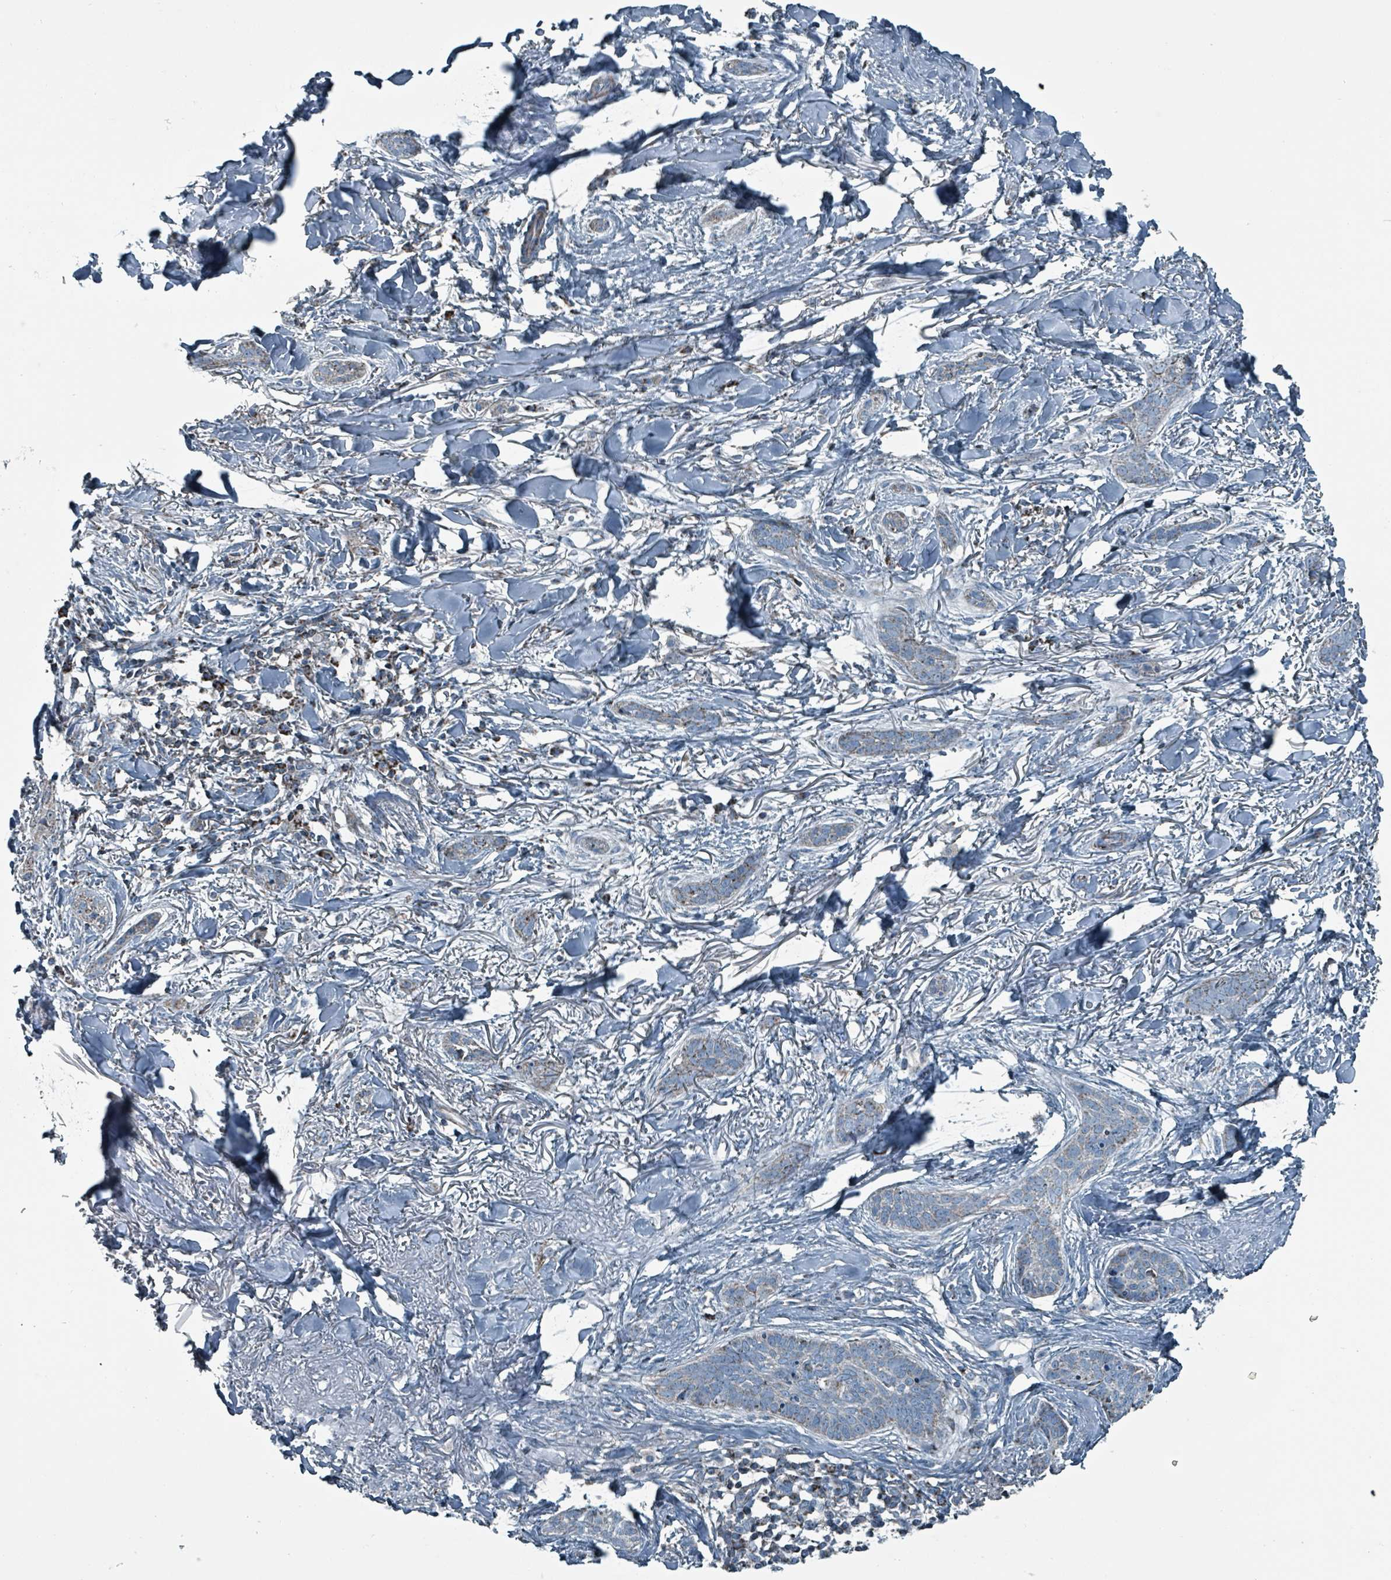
{"staining": {"intensity": "negative", "quantity": "none", "location": "none"}, "tissue": "skin cancer", "cell_type": "Tumor cells", "image_type": "cancer", "snomed": [{"axis": "morphology", "description": "Basal cell carcinoma"}, {"axis": "topography", "description": "Skin"}], "caption": "Immunohistochemical staining of skin cancer displays no significant positivity in tumor cells. (Brightfield microscopy of DAB (3,3'-diaminobenzidine) IHC at high magnification).", "gene": "ABHD18", "patient": {"sex": "male", "age": 52}}